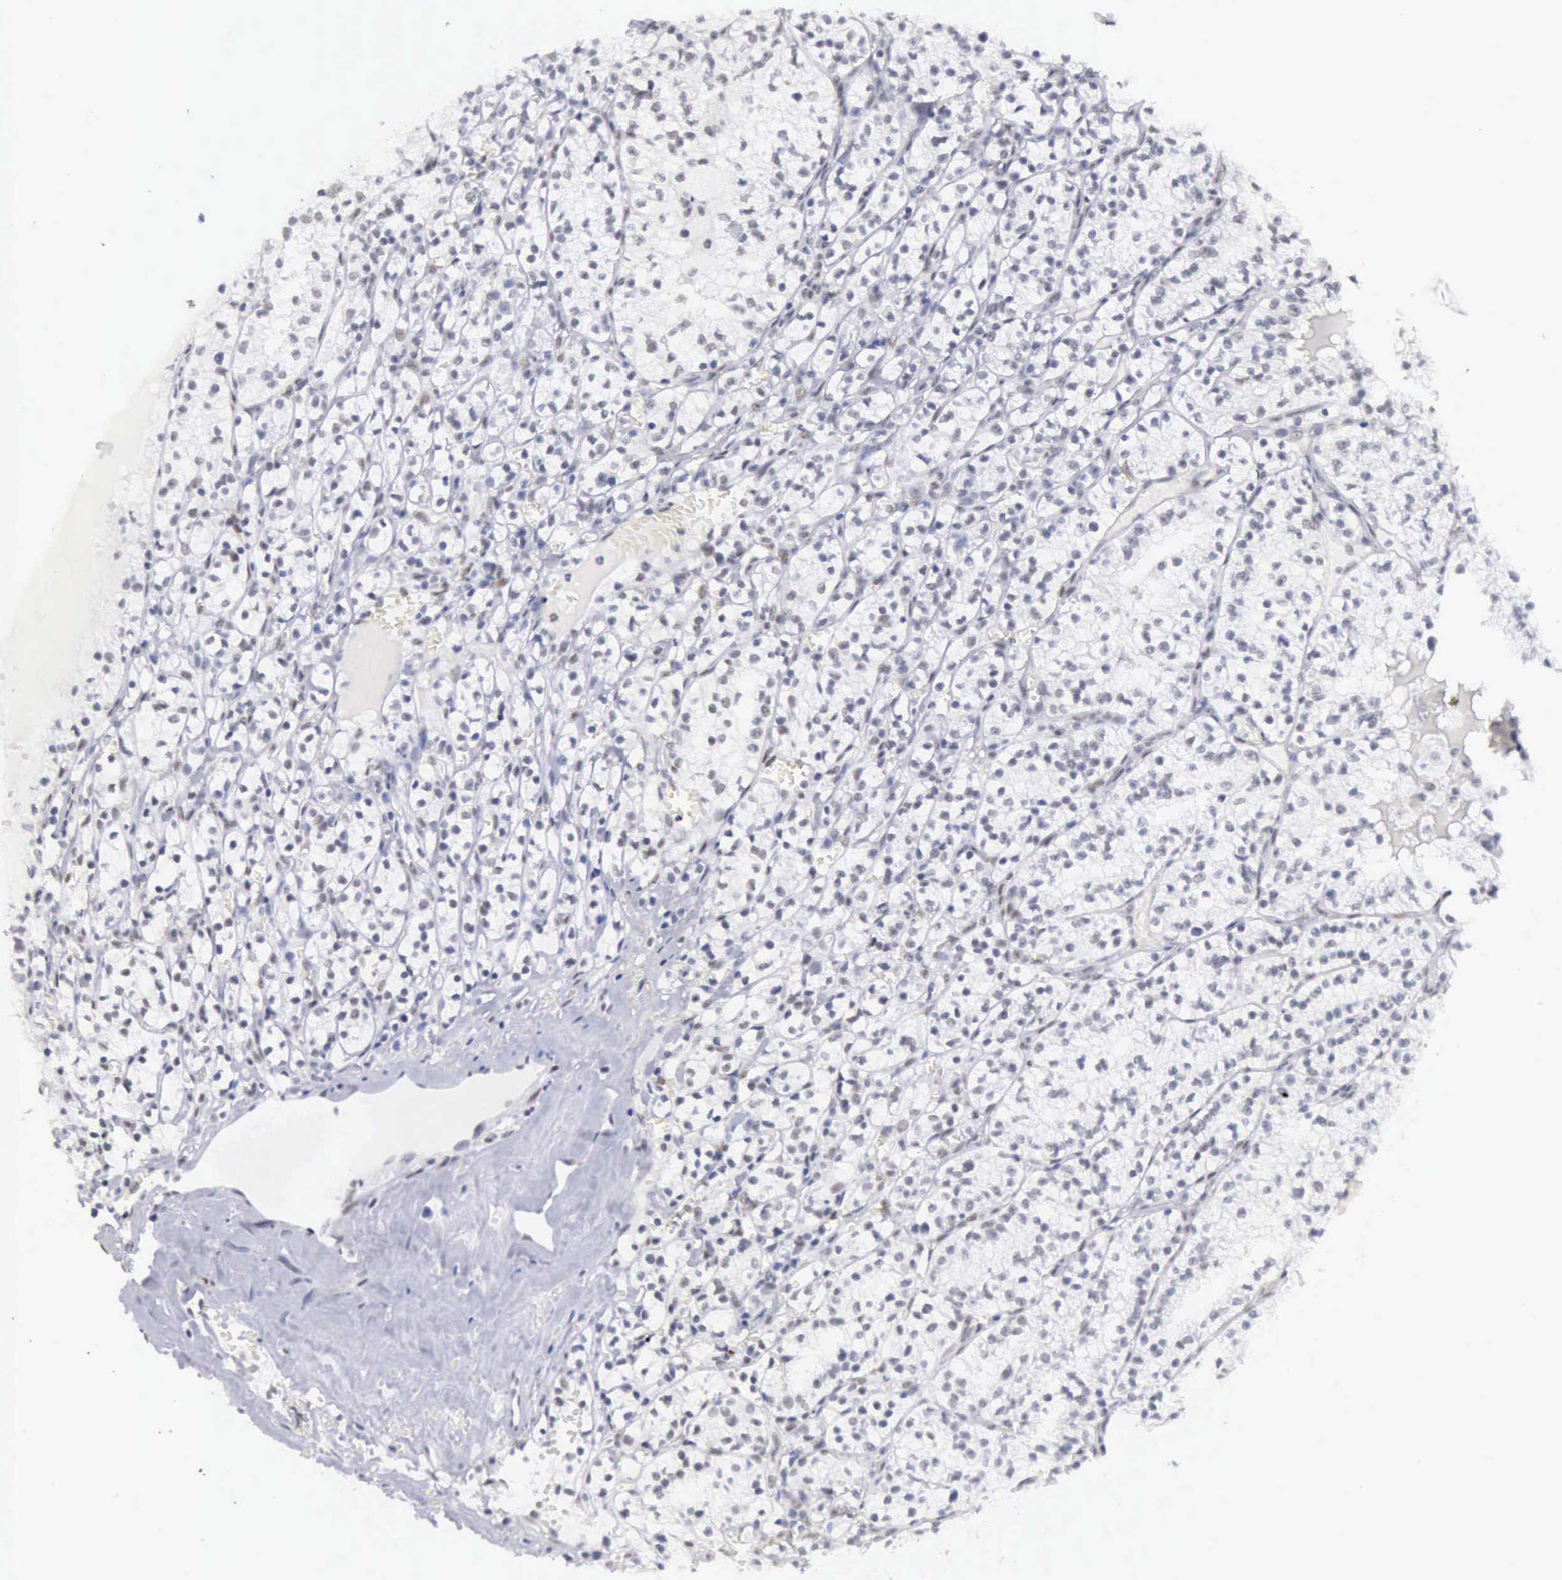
{"staining": {"intensity": "weak", "quantity": "25%-75%", "location": "nuclear"}, "tissue": "renal cancer", "cell_type": "Tumor cells", "image_type": "cancer", "snomed": [{"axis": "morphology", "description": "Adenocarcinoma, NOS"}, {"axis": "topography", "description": "Kidney"}], "caption": "Immunohistochemical staining of renal adenocarcinoma exhibits low levels of weak nuclear staining in approximately 25%-75% of tumor cells.", "gene": "EP300", "patient": {"sex": "male", "age": 61}}